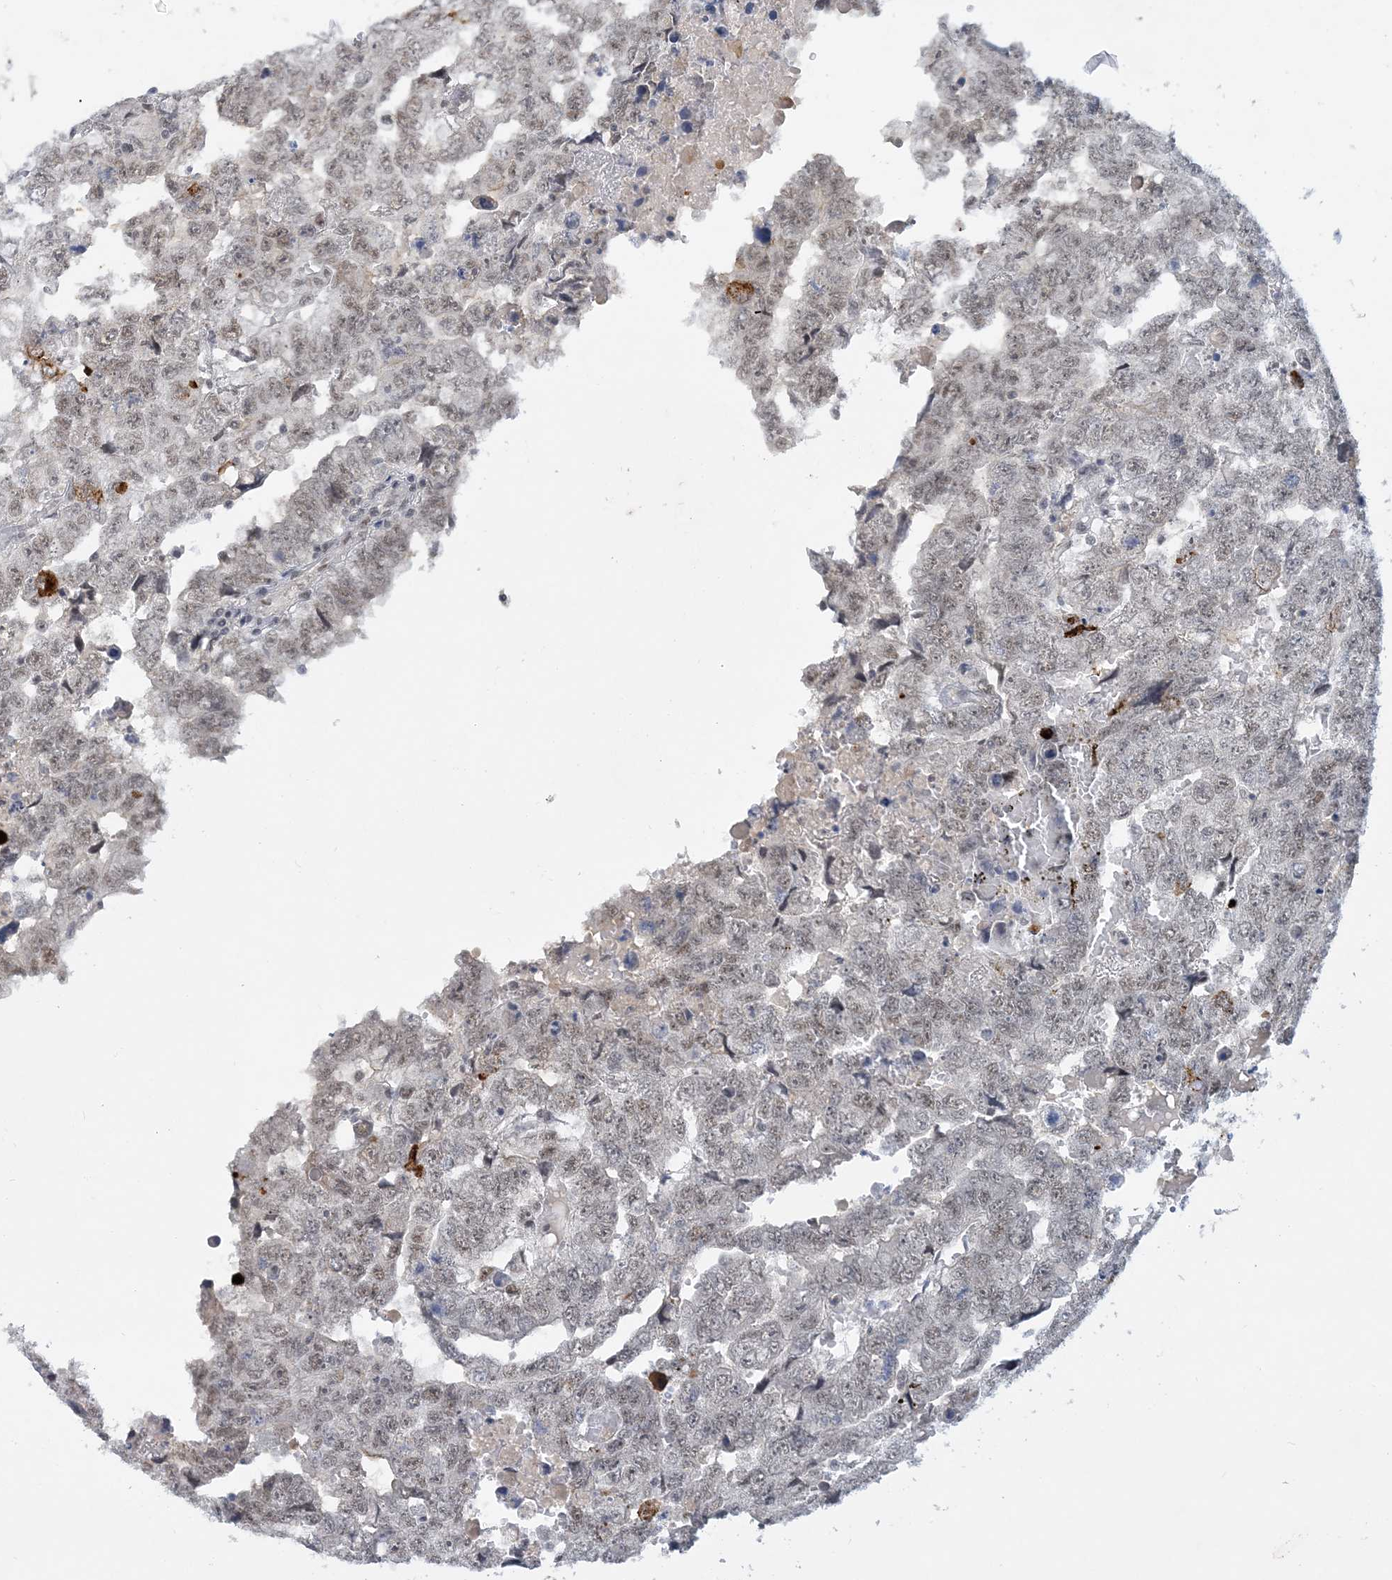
{"staining": {"intensity": "weak", "quantity": ">75%", "location": "nuclear"}, "tissue": "testis cancer", "cell_type": "Tumor cells", "image_type": "cancer", "snomed": [{"axis": "morphology", "description": "Carcinoma, Embryonal, NOS"}, {"axis": "topography", "description": "Testis"}], "caption": "Tumor cells display low levels of weak nuclear positivity in about >75% of cells in human testis embryonal carcinoma.", "gene": "KMT2D", "patient": {"sex": "male", "age": 45}}